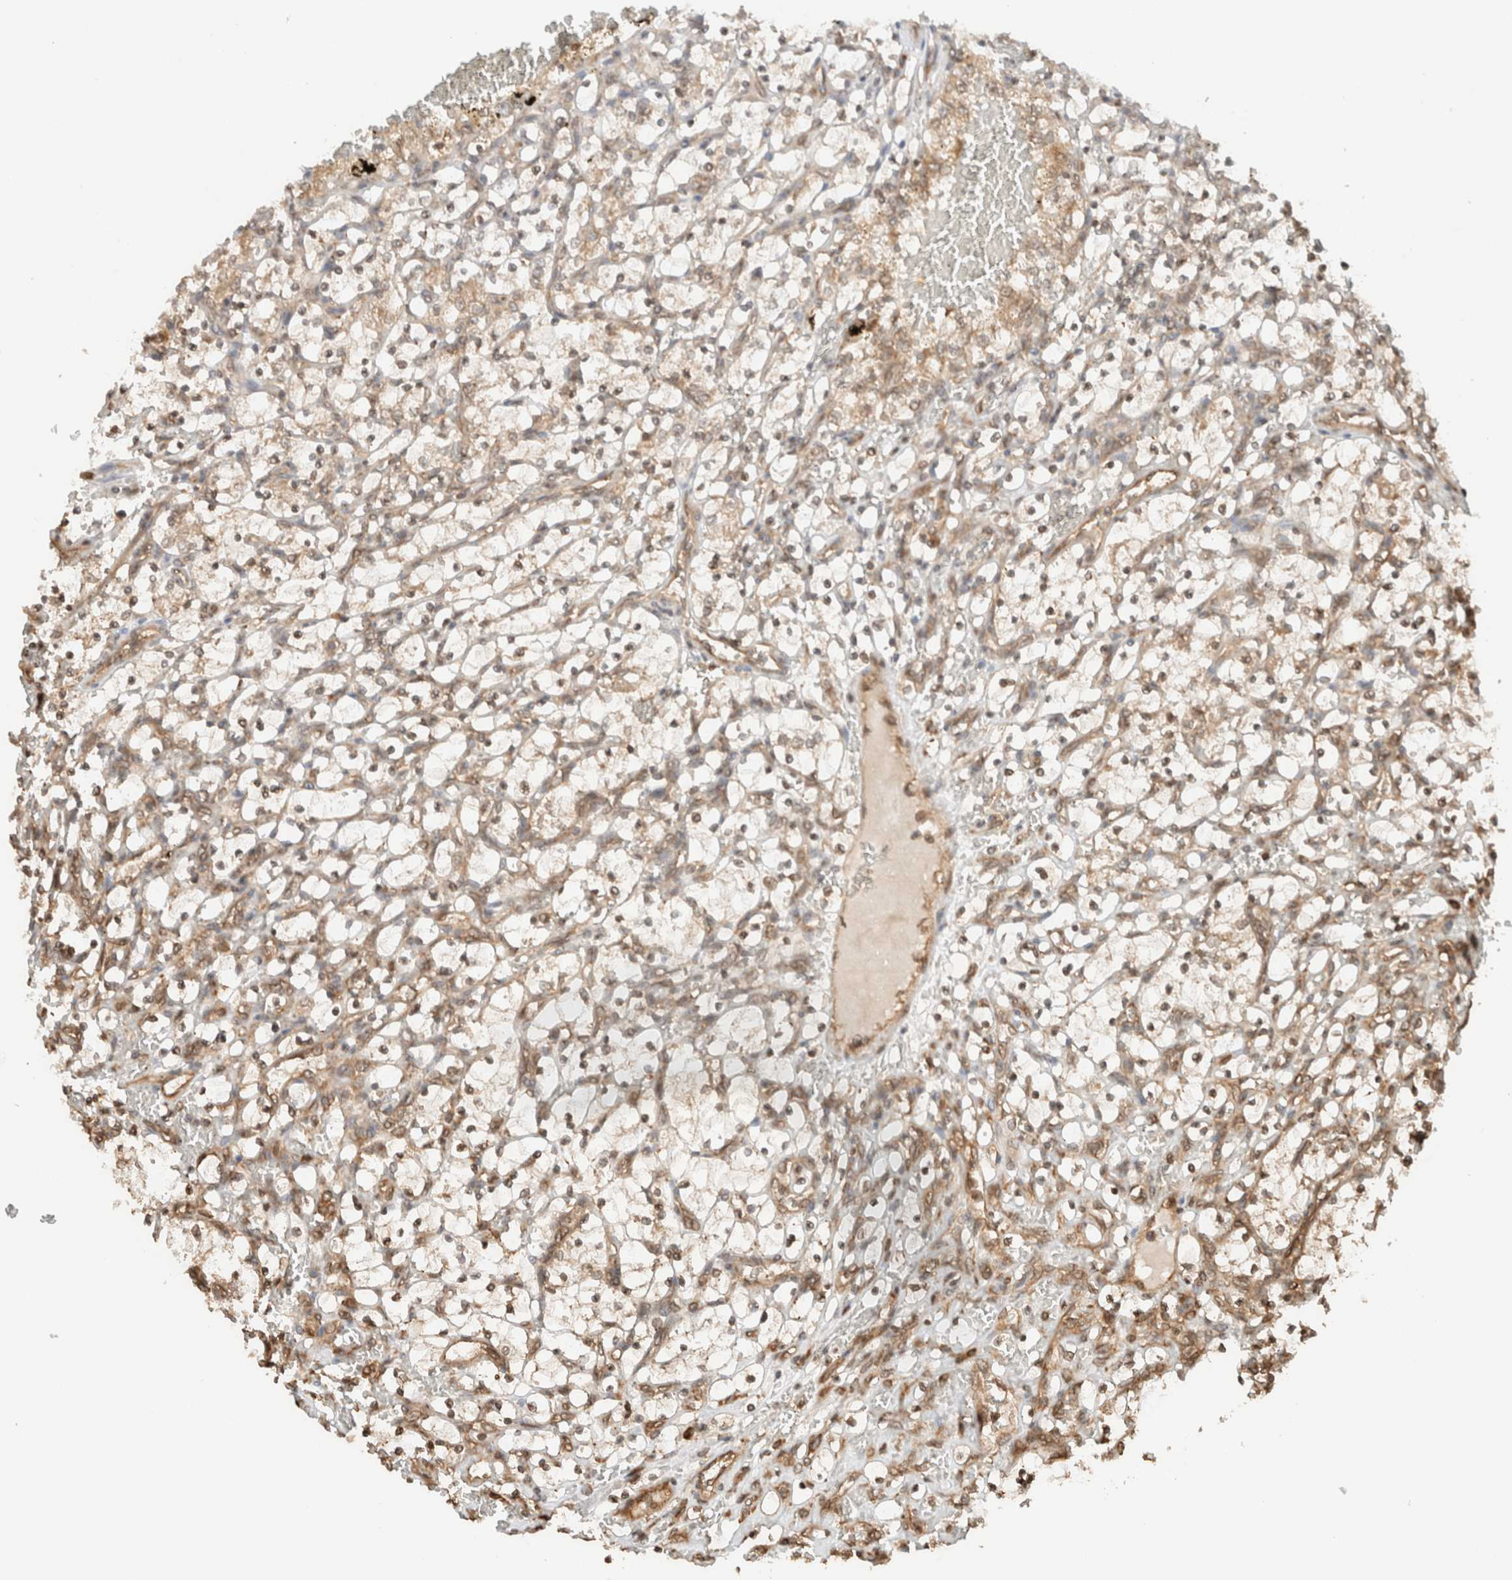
{"staining": {"intensity": "weak", "quantity": ">75%", "location": "cytoplasmic/membranous"}, "tissue": "renal cancer", "cell_type": "Tumor cells", "image_type": "cancer", "snomed": [{"axis": "morphology", "description": "Adenocarcinoma, NOS"}, {"axis": "topography", "description": "Kidney"}], "caption": "Immunohistochemical staining of adenocarcinoma (renal) demonstrates low levels of weak cytoplasmic/membranous protein positivity in approximately >75% of tumor cells.", "gene": "ARFGEF2", "patient": {"sex": "female", "age": 69}}